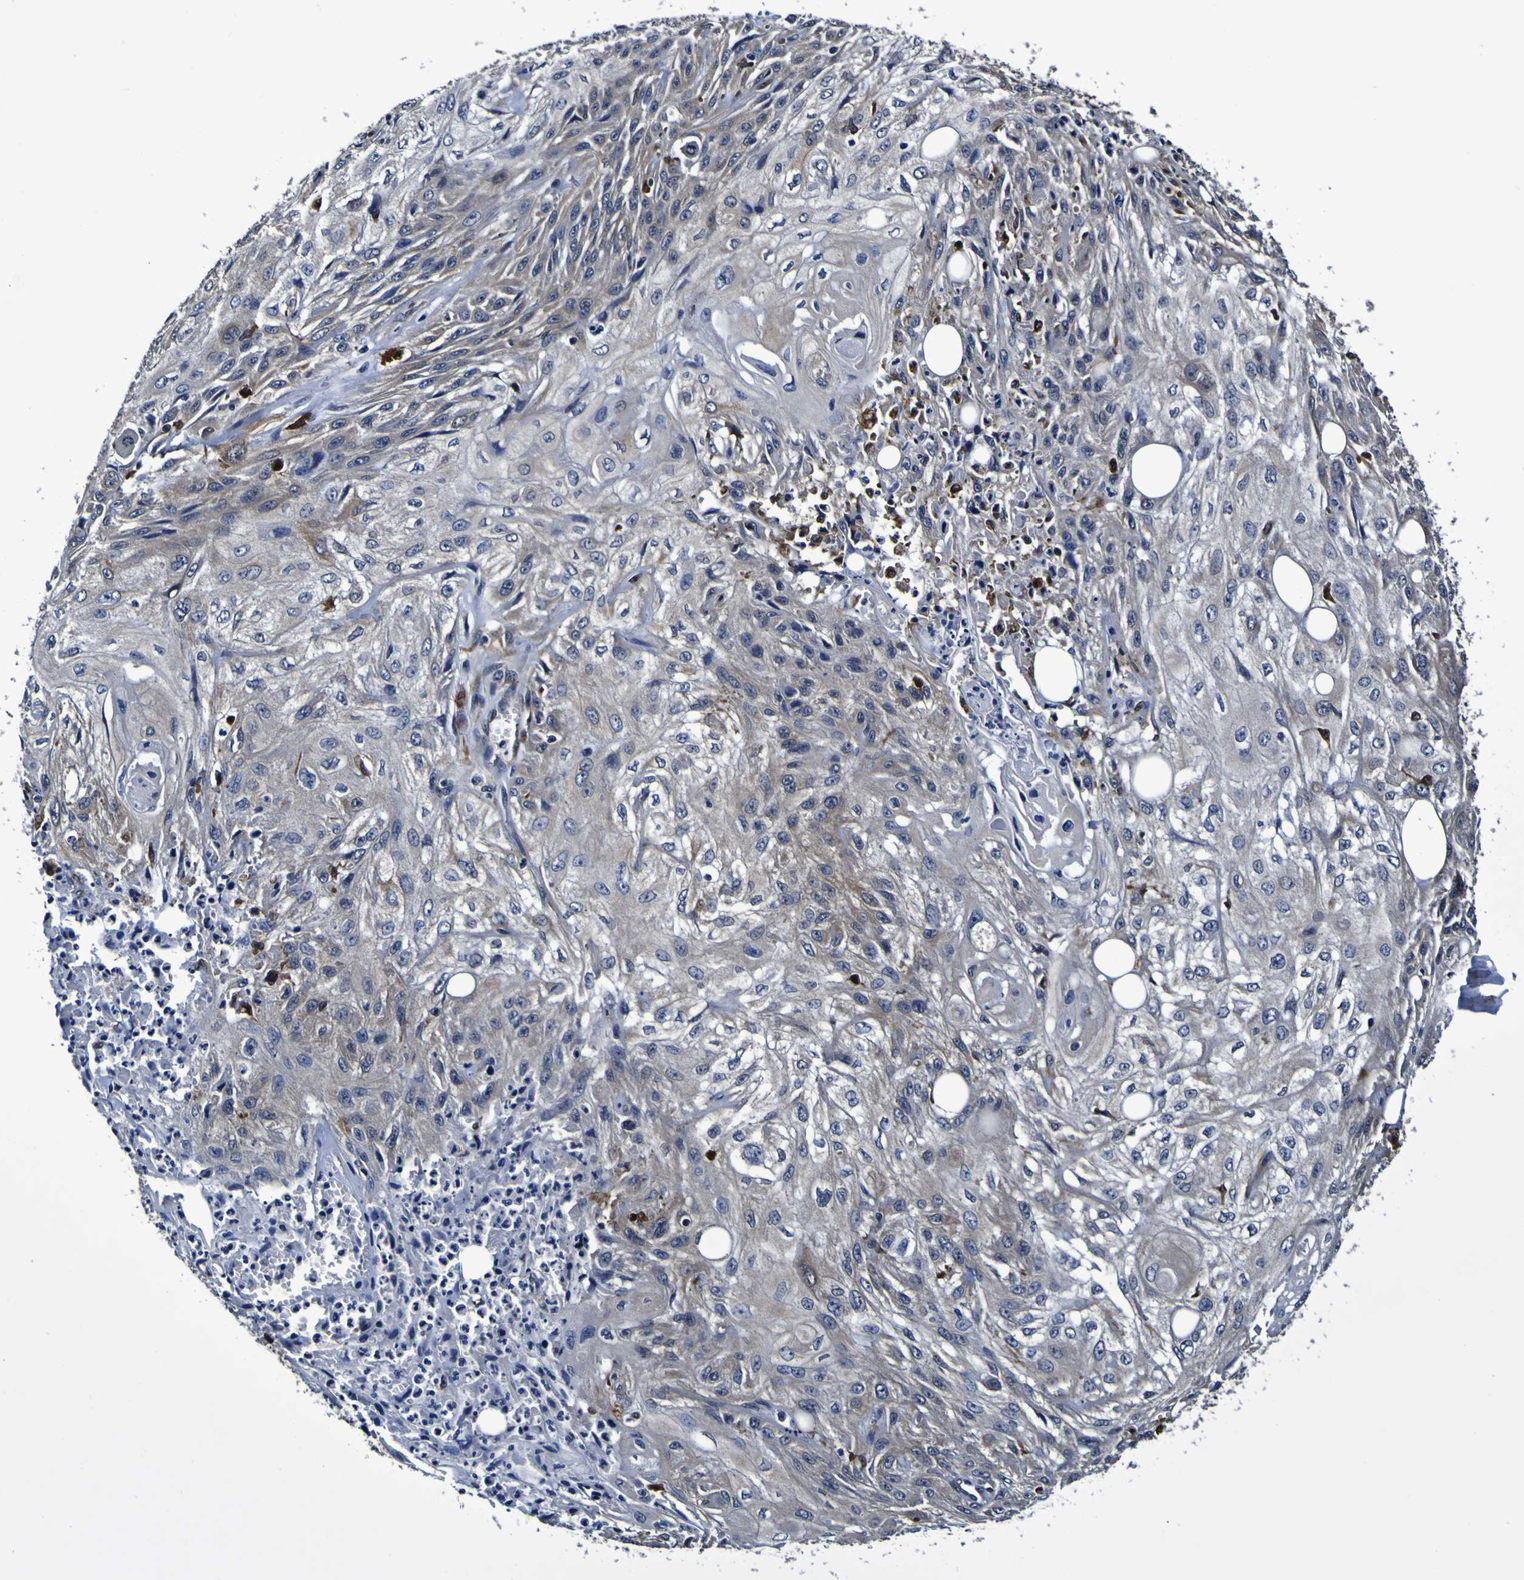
{"staining": {"intensity": "negative", "quantity": "none", "location": "none"}, "tissue": "skin cancer", "cell_type": "Tumor cells", "image_type": "cancer", "snomed": [{"axis": "morphology", "description": "Squamous cell carcinoma, NOS"}, {"axis": "topography", "description": "Skin"}], "caption": "The IHC image has no significant staining in tumor cells of skin cancer (squamous cell carcinoma) tissue. Nuclei are stained in blue.", "gene": "GPX1", "patient": {"sex": "male", "age": 75}}